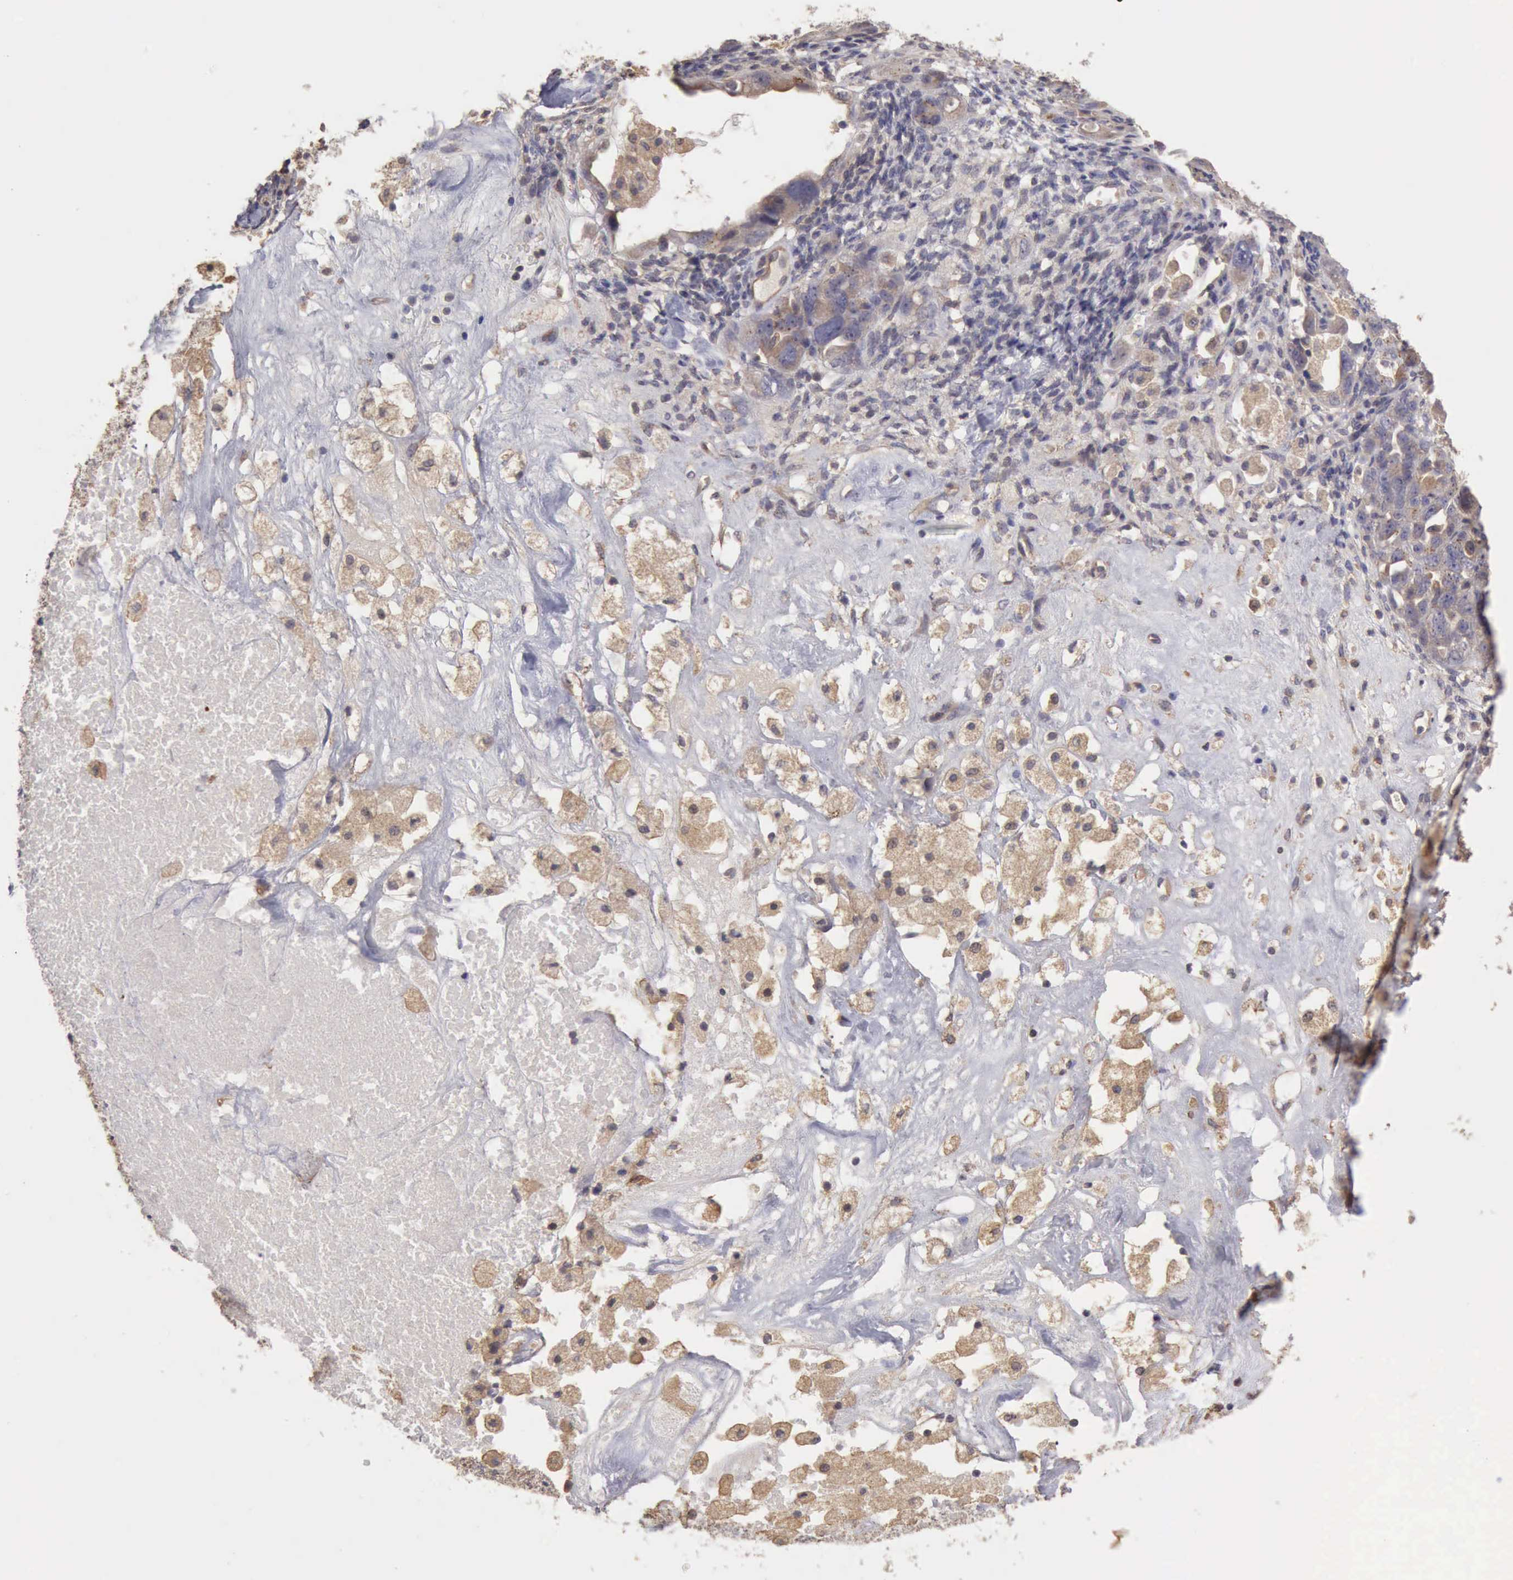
{"staining": {"intensity": "negative", "quantity": "none", "location": "none"}, "tissue": "ovarian cancer", "cell_type": "Tumor cells", "image_type": "cancer", "snomed": [{"axis": "morphology", "description": "Cystadenocarcinoma, serous, NOS"}, {"axis": "topography", "description": "Ovary"}], "caption": "This is a photomicrograph of immunohistochemistry staining of ovarian serous cystadenocarcinoma, which shows no expression in tumor cells.", "gene": "BMX", "patient": {"sex": "female", "age": 66}}